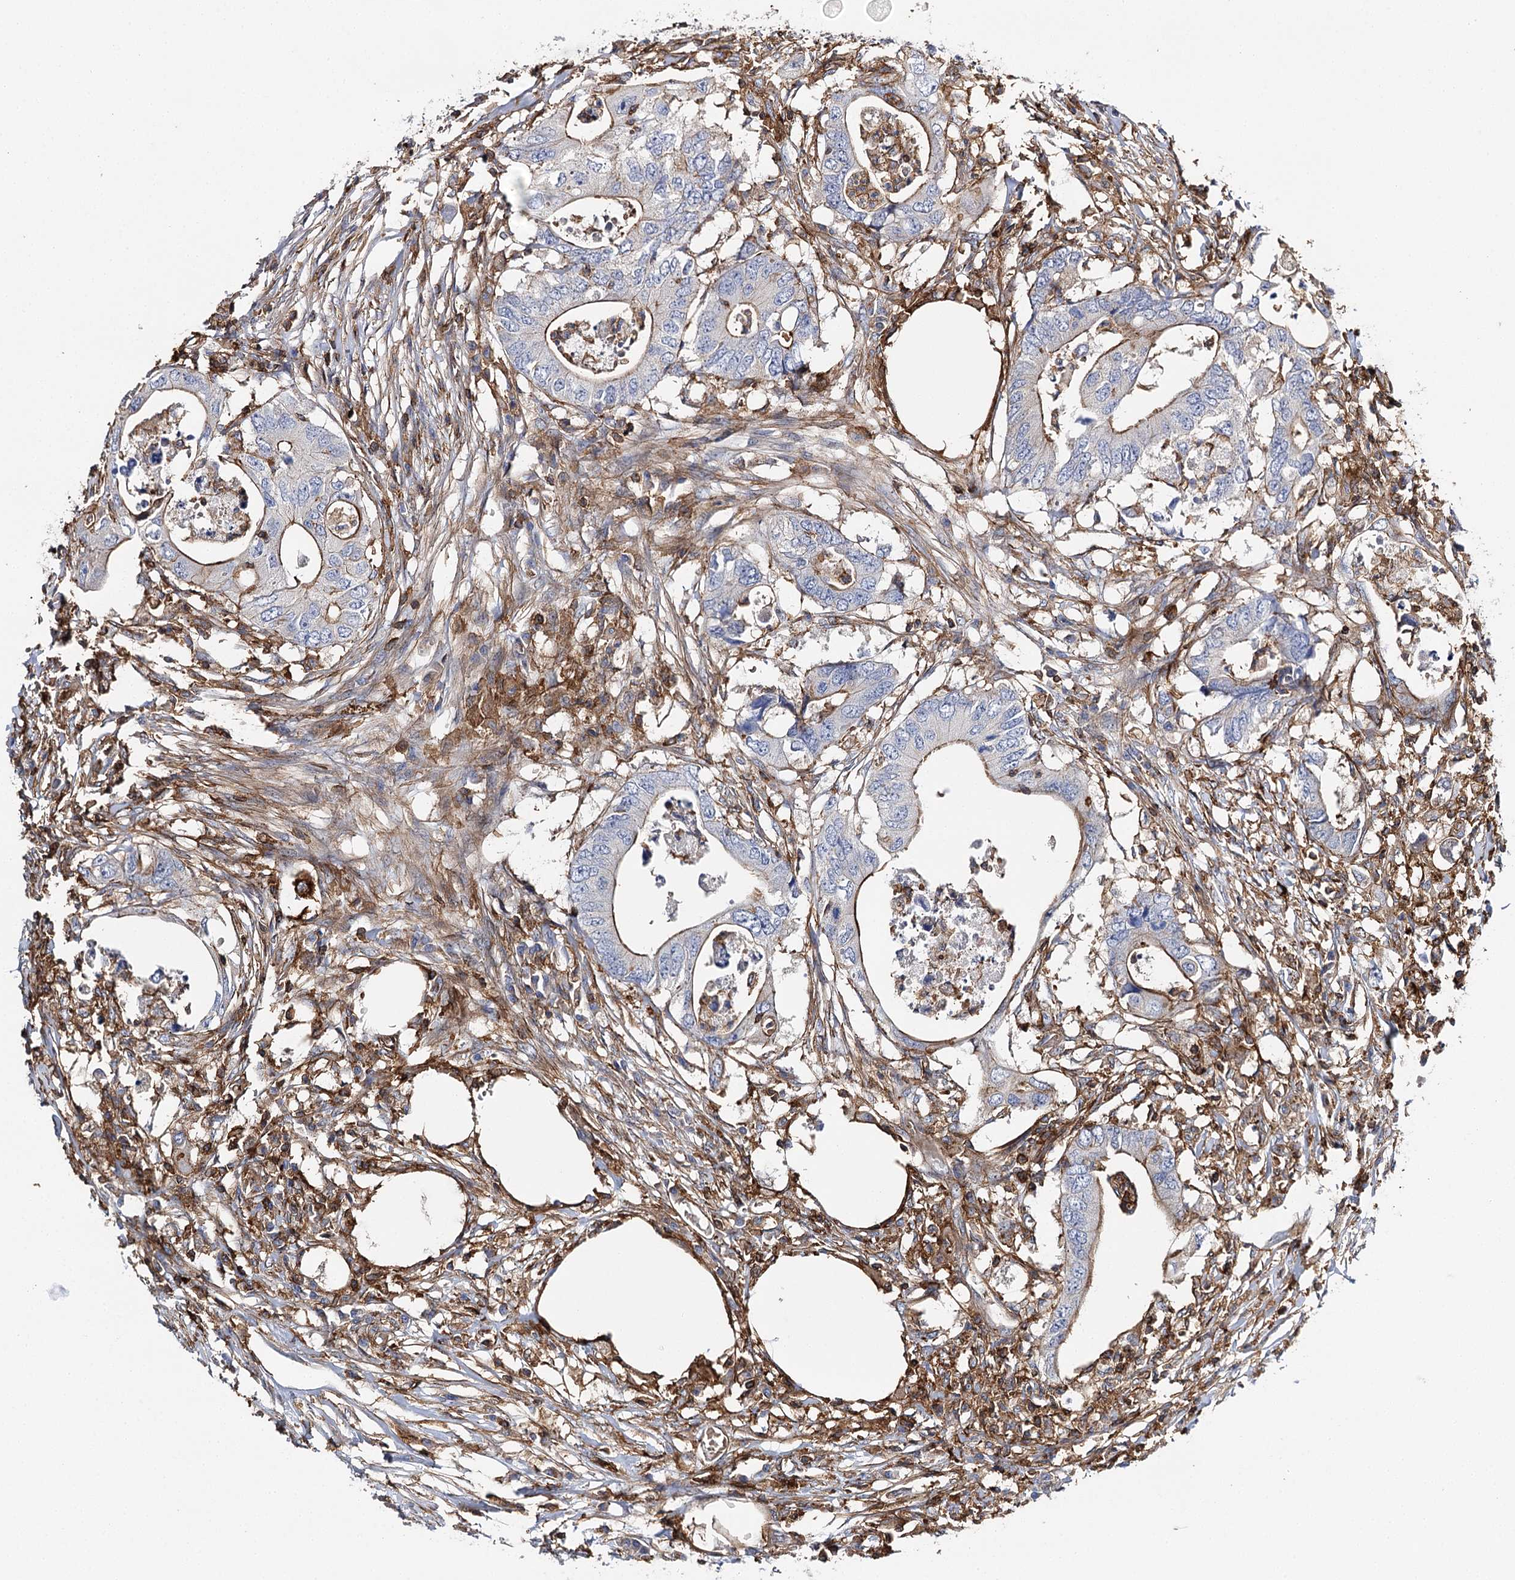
{"staining": {"intensity": "weak", "quantity": "25%-75%", "location": "cytoplasmic/membranous"}, "tissue": "colorectal cancer", "cell_type": "Tumor cells", "image_type": "cancer", "snomed": [{"axis": "morphology", "description": "Adenocarcinoma, NOS"}, {"axis": "topography", "description": "Colon"}], "caption": "Tumor cells exhibit weak cytoplasmic/membranous expression in about 25%-75% of cells in colorectal cancer.", "gene": "EPYC", "patient": {"sex": "male", "age": 71}}